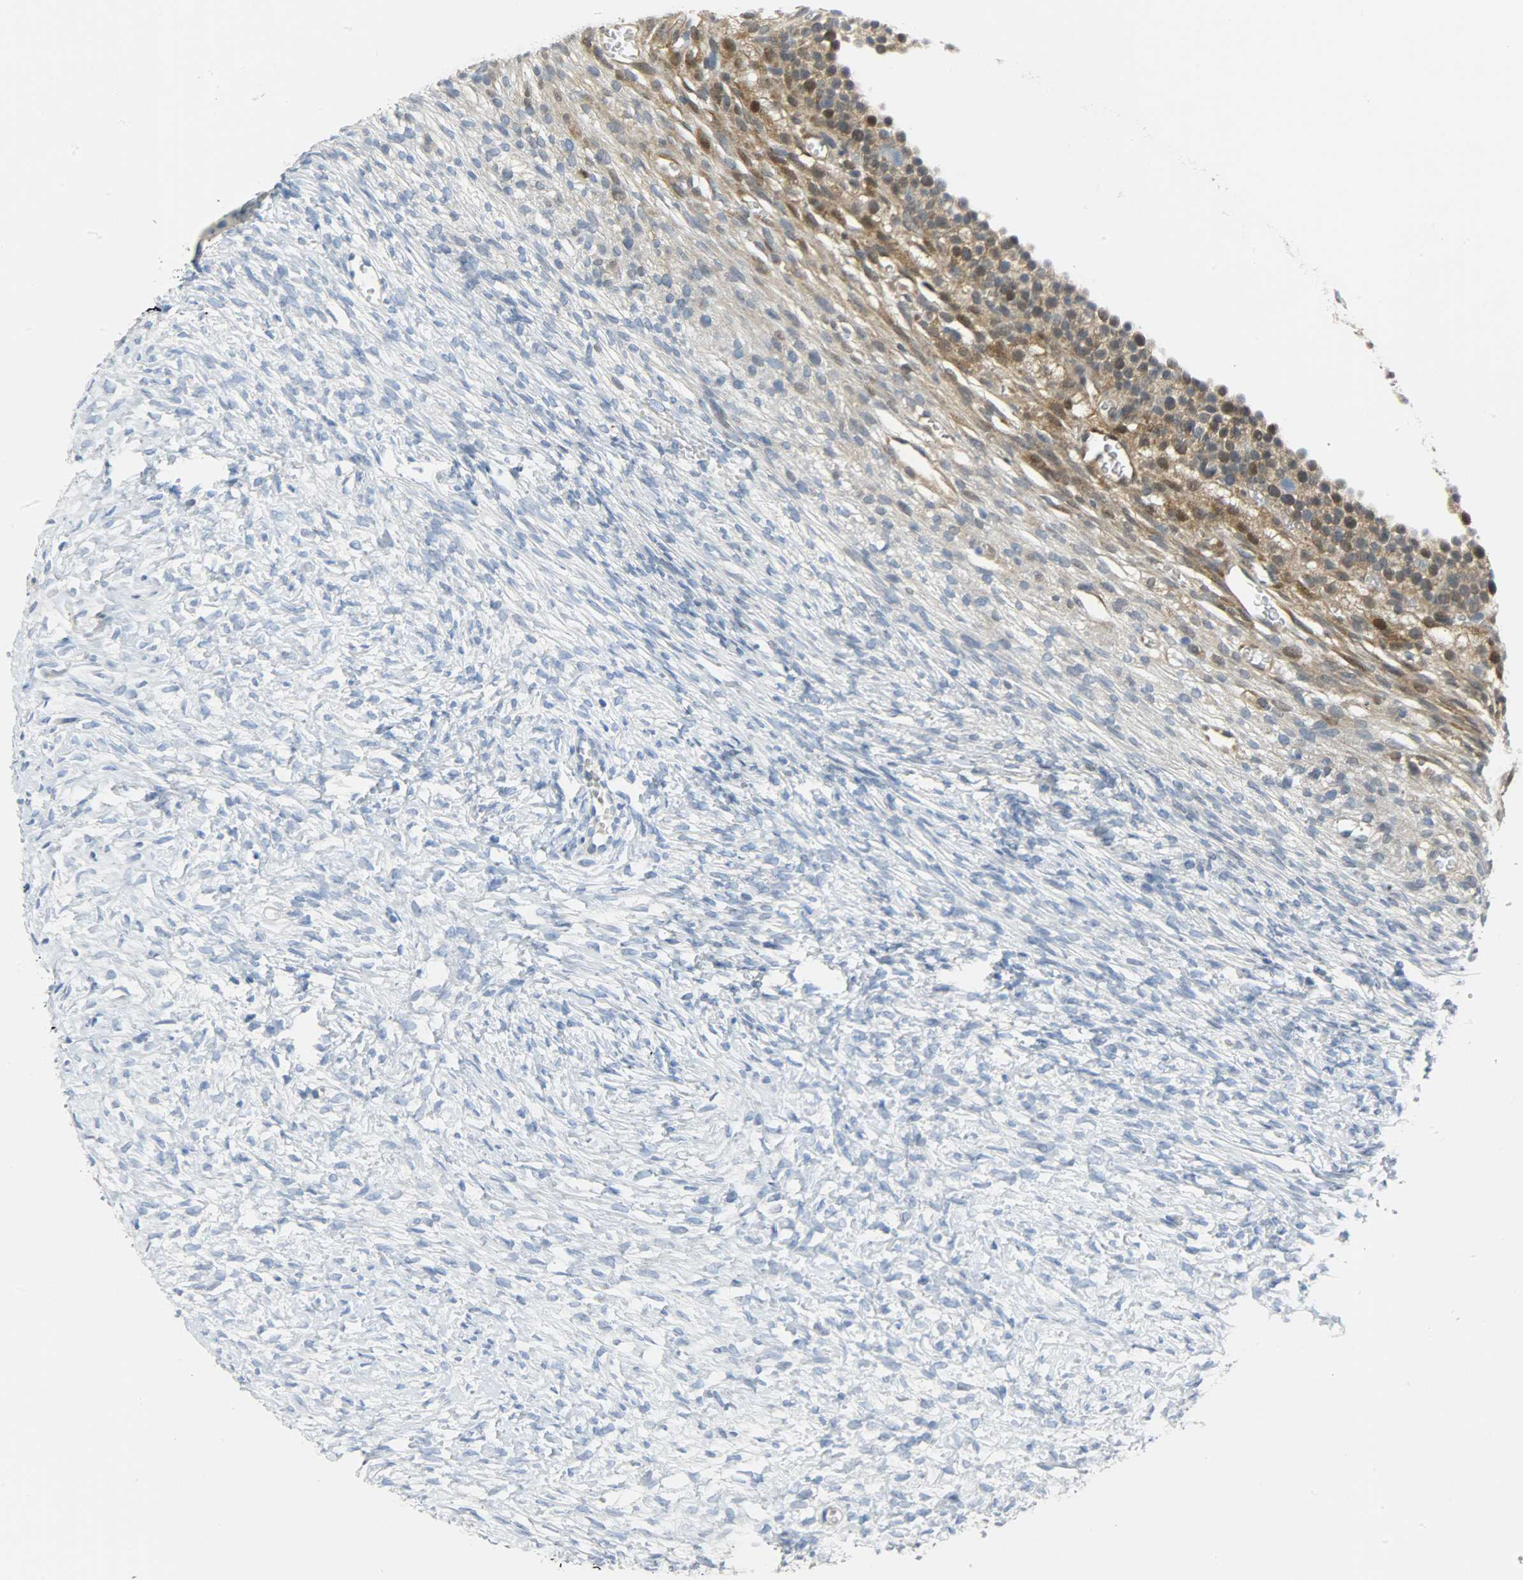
{"staining": {"intensity": "negative", "quantity": "none", "location": "none"}, "tissue": "ovary", "cell_type": "Ovarian stroma cells", "image_type": "normal", "snomed": [{"axis": "morphology", "description": "Normal tissue, NOS"}, {"axis": "topography", "description": "Ovary"}], "caption": "IHC histopathology image of unremarkable ovary stained for a protein (brown), which exhibits no positivity in ovarian stroma cells. Nuclei are stained in blue.", "gene": "EIF4EBP1", "patient": {"sex": "female", "age": 35}}